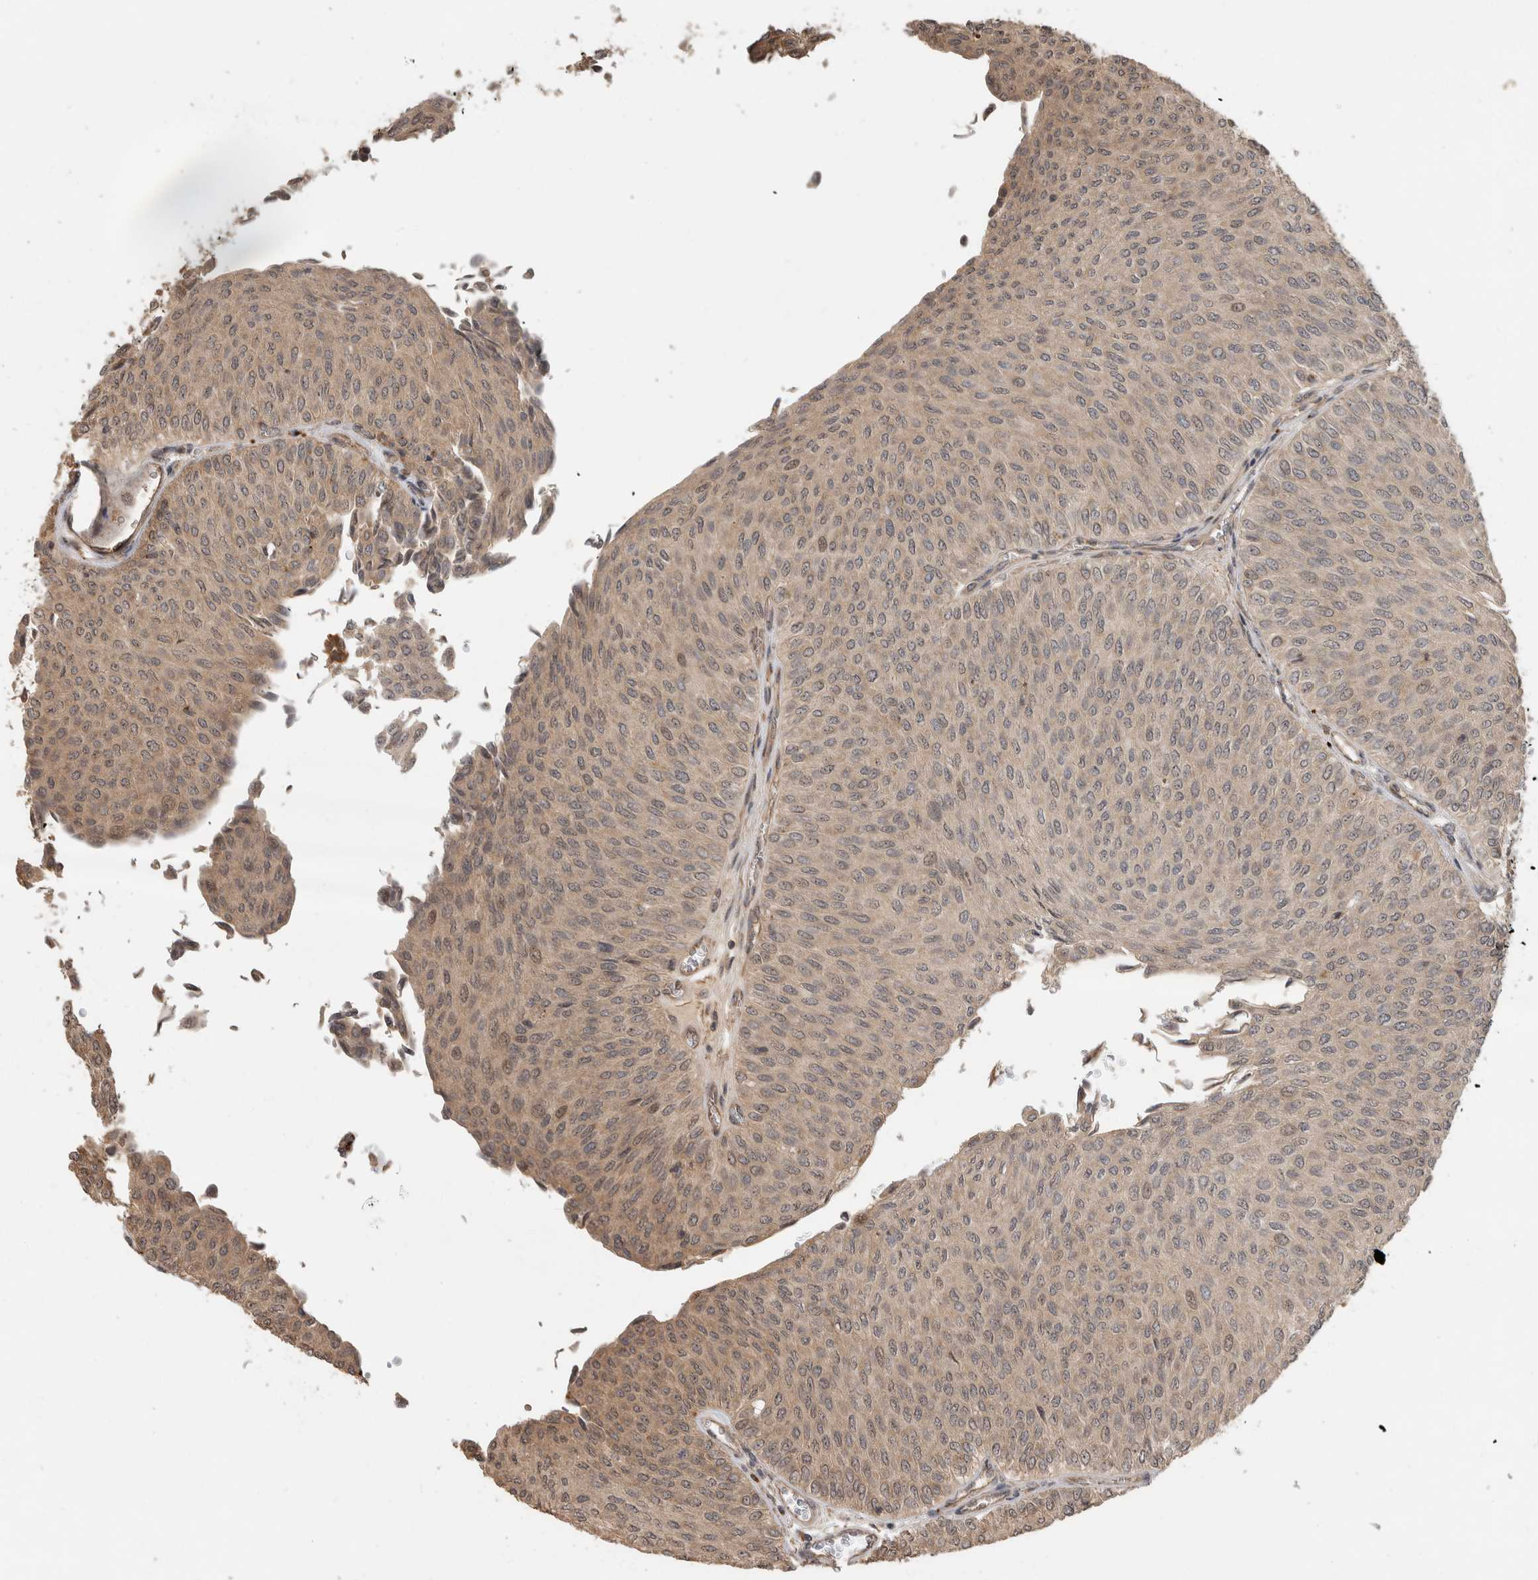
{"staining": {"intensity": "weak", "quantity": ">75%", "location": "cytoplasmic/membranous"}, "tissue": "urothelial cancer", "cell_type": "Tumor cells", "image_type": "cancer", "snomed": [{"axis": "morphology", "description": "Urothelial carcinoma, Low grade"}, {"axis": "topography", "description": "Urinary bladder"}], "caption": "Immunohistochemistry (IHC) of human urothelial cancer demonstrates low levels of weak cytoplasmic/membranous expression in approximately >75% of tumor cells.", "gene": "PITPNC1", "patient": {"sex": "male", "age": 78}}